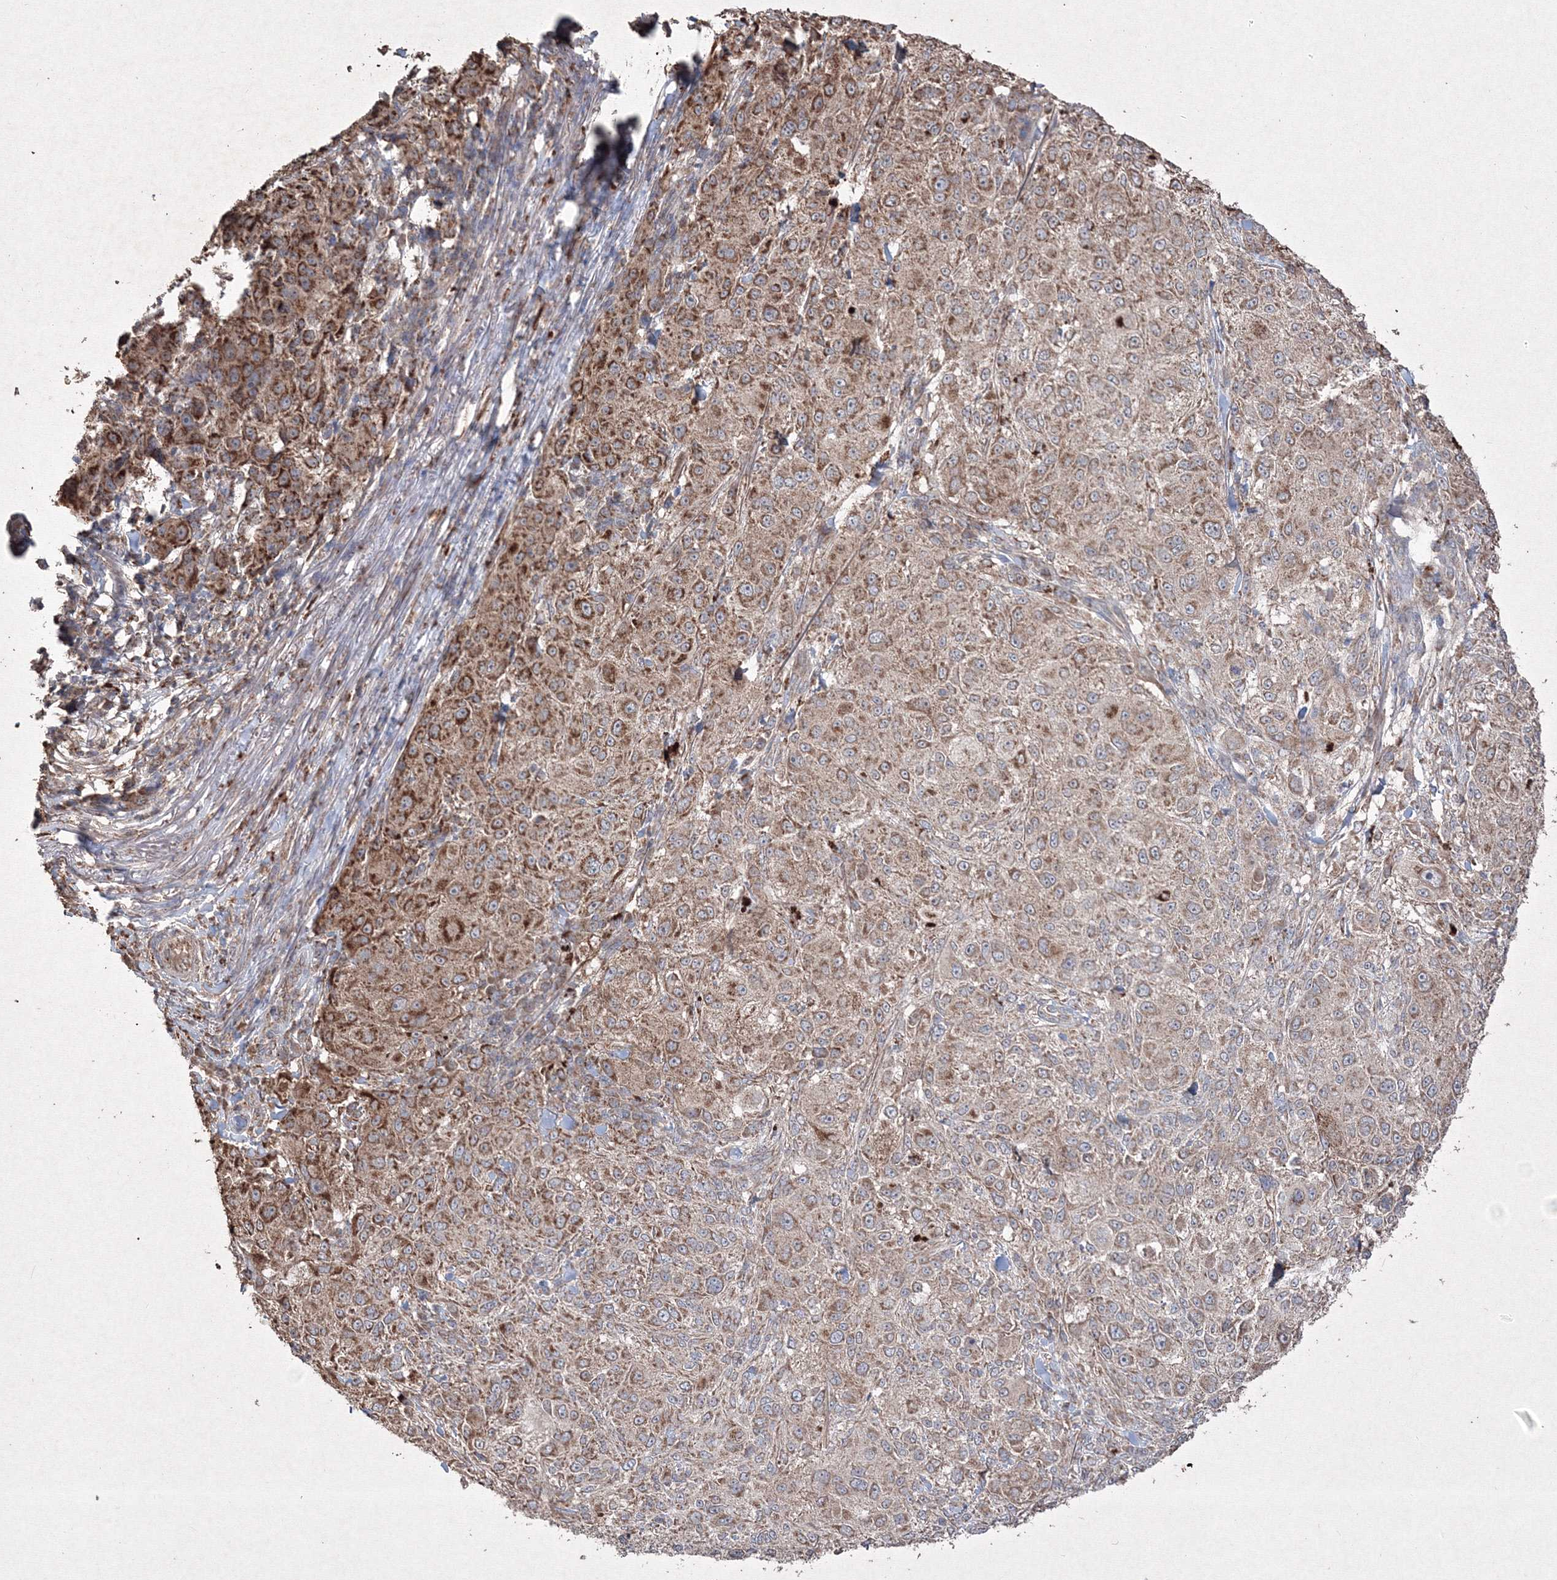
{"staining": {"intensity": "moderate", "quantity": ">75%", "location": "cytoplasmic/membranous"}, "tissue": "melanoma", "cell_type": "Tumor cells", "image_type": "cancer", "snomed": [{"axis": "morphology", "description": "Necrosis, NOS"}, {"axis": "morphology", "description": "Malignant melanoma, NOS"}, {"axis": "topography", "description": "Skin"}], "caption": "Melanoma stained for a protein exhibits moderate cytoplasmic/membranous positivity in tumor cells.", "gene": "GRSF1", "patient": {"sex": "female", "age": 87}}